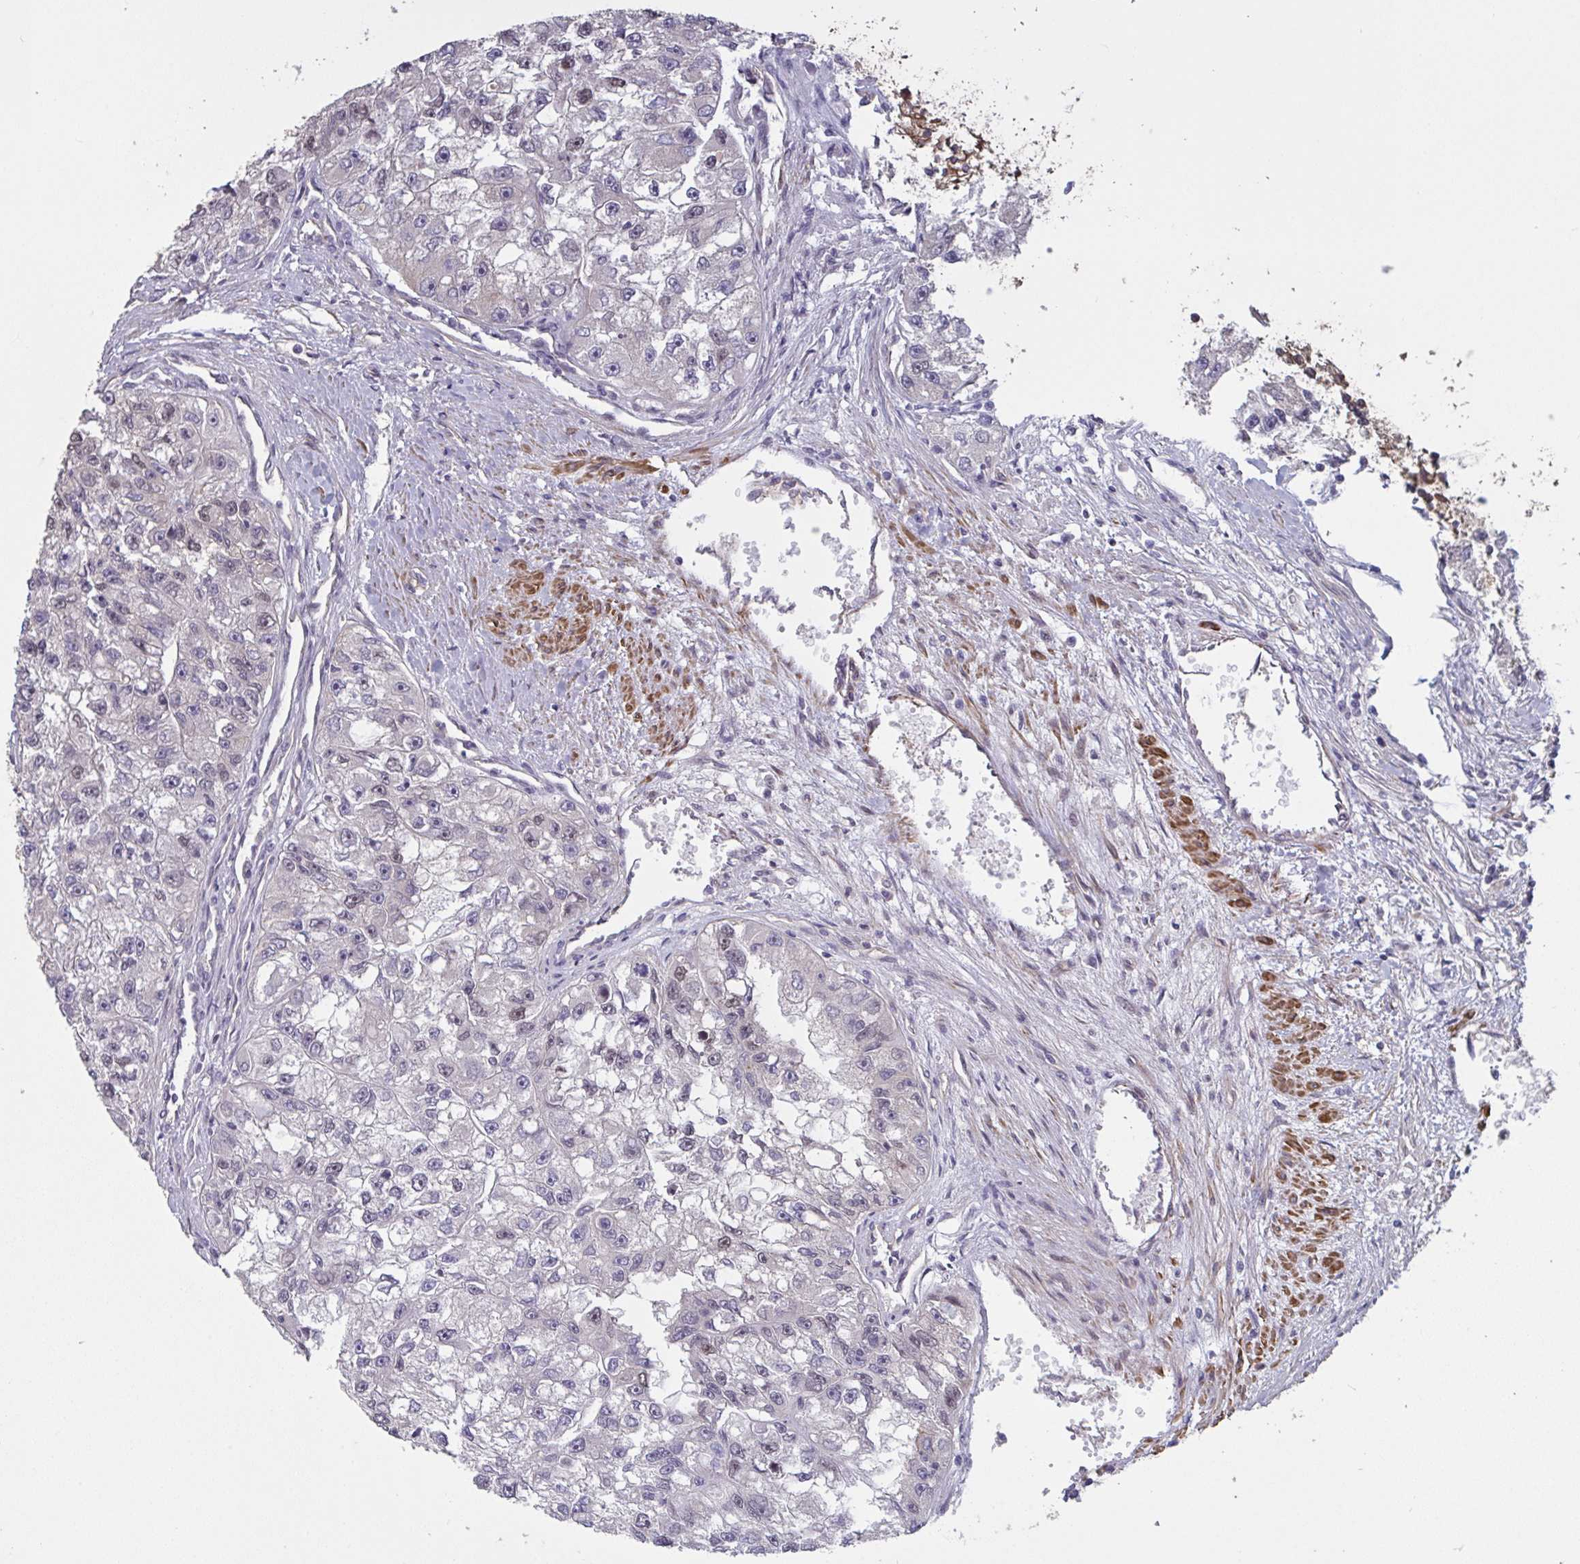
{"staining": {"intensity": "negative", "quantity": "none", "location": "none"}, "tissue": "renal cancer", "cell_type": "Tumor cells", "image_type": "cancer", "snomed": [{"axis": "morphology", "description": "Adenocarcinoma, NOS"}, {"axis": "topography", "description": "Kidney"}], "caption": "This is a micrograph of immunohistochemistry staining of renal cancer, which shows no staining in tumor cells. Nuclei are stained in blue.", "gene": "IPO5", "patient": {"sex": "male", "age": 63}}